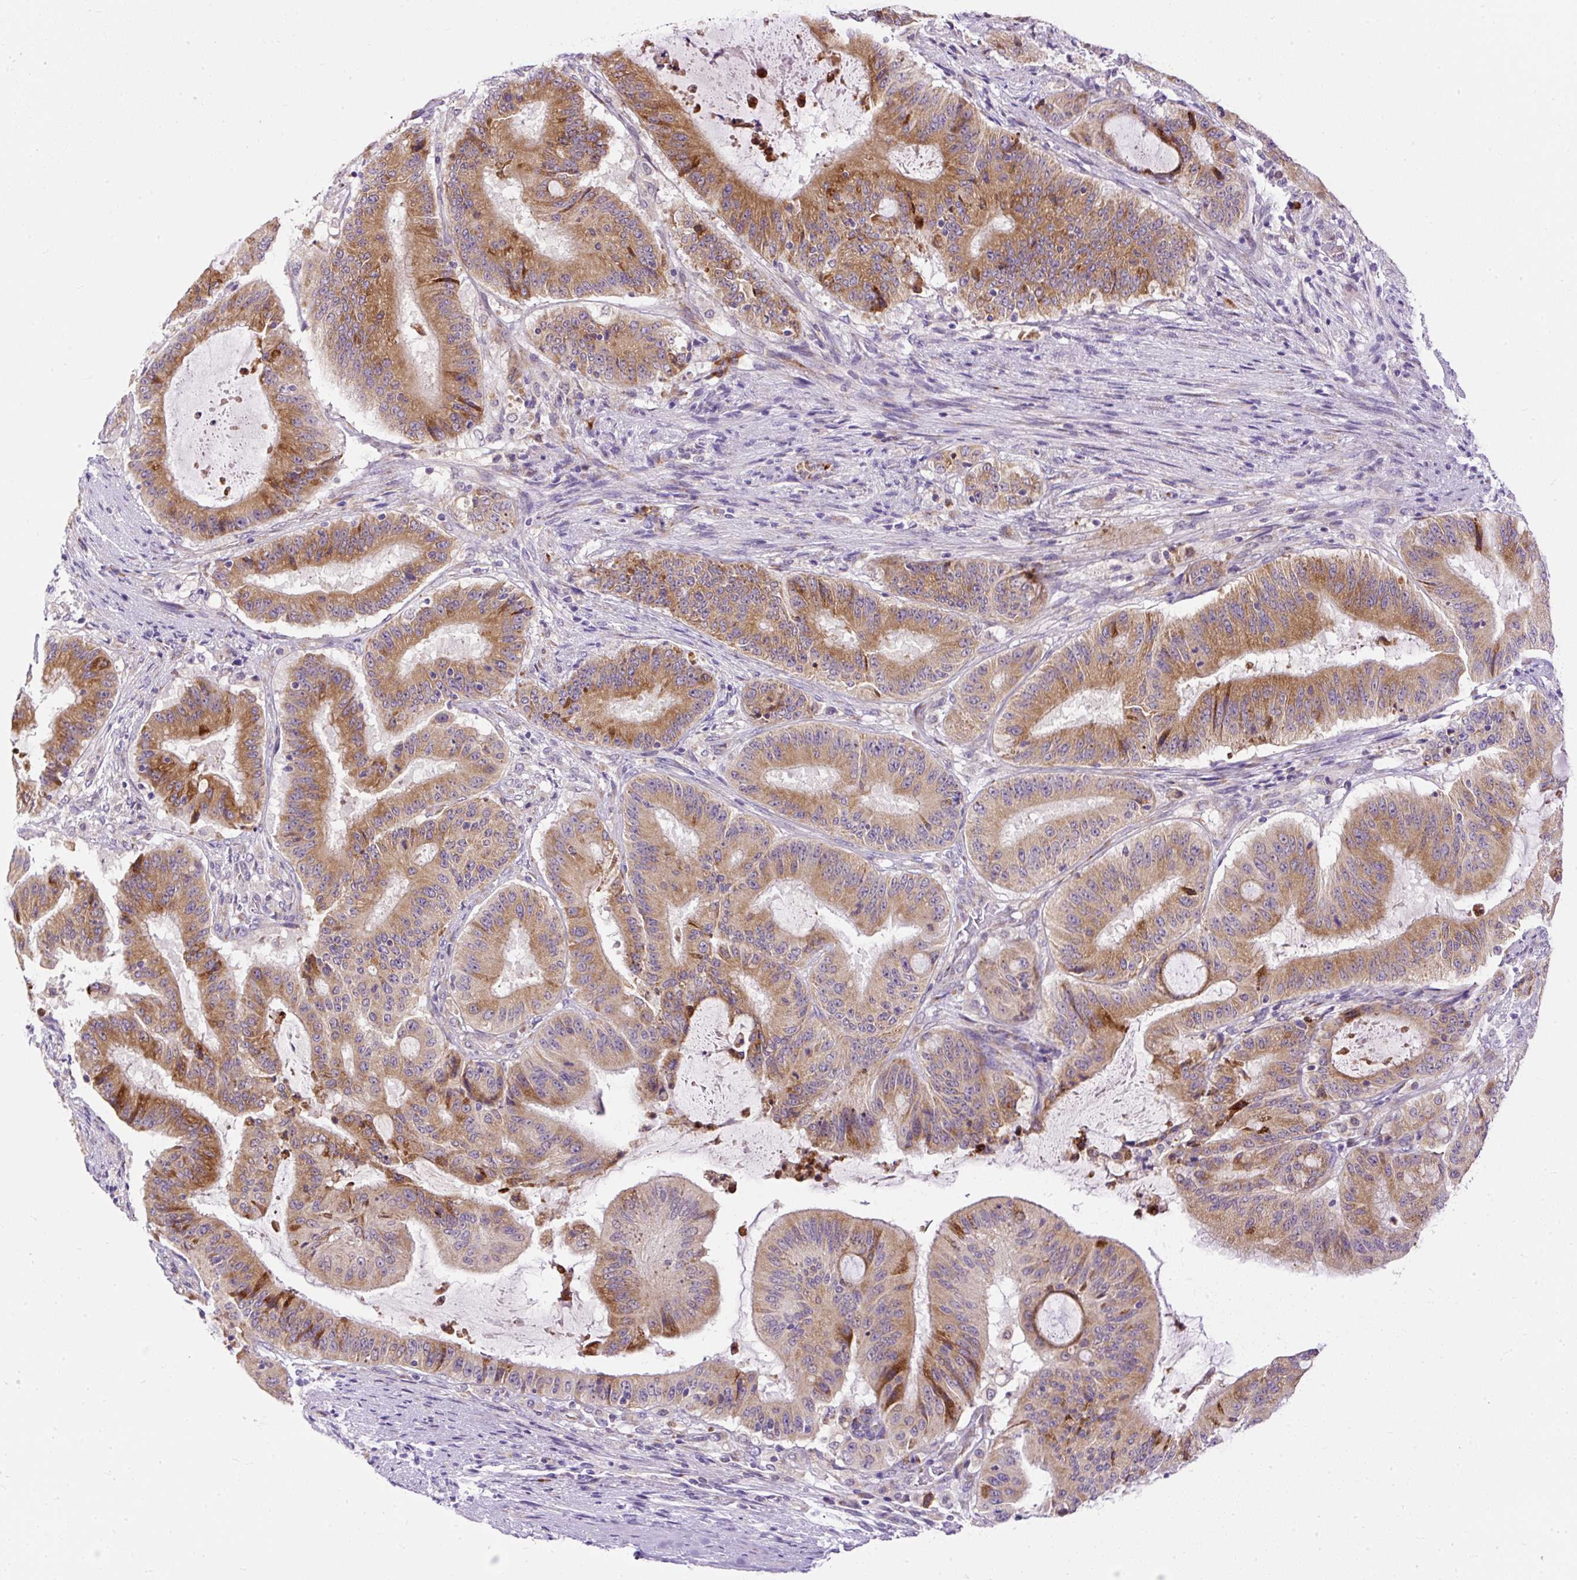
{"staining": {"intensity": "moderate", "quantity": ">75%", "location": "cytoplasmic/membranous"}, "tissue": "liver cancer", "cell_type": "Tumor cells", "image_type": "cancer", "snomed": [{"axis": "morphology", "description": "Normal tissue, NOS"}, {"axis": "morphology", "description": "Cholangiocarcinoma"}, {"axis": "topography", "description": "Liver"}, {"axis": "topography", "description": "Peripheral nerve tissue"}], "caption": "Cholangiocarcinoma (liver) stained for a protein displays moderate cytoplasmic/membranous positivity in tumor cells.", "gene": "FMC1", "patient": {"sex": "female", "age": 73}}